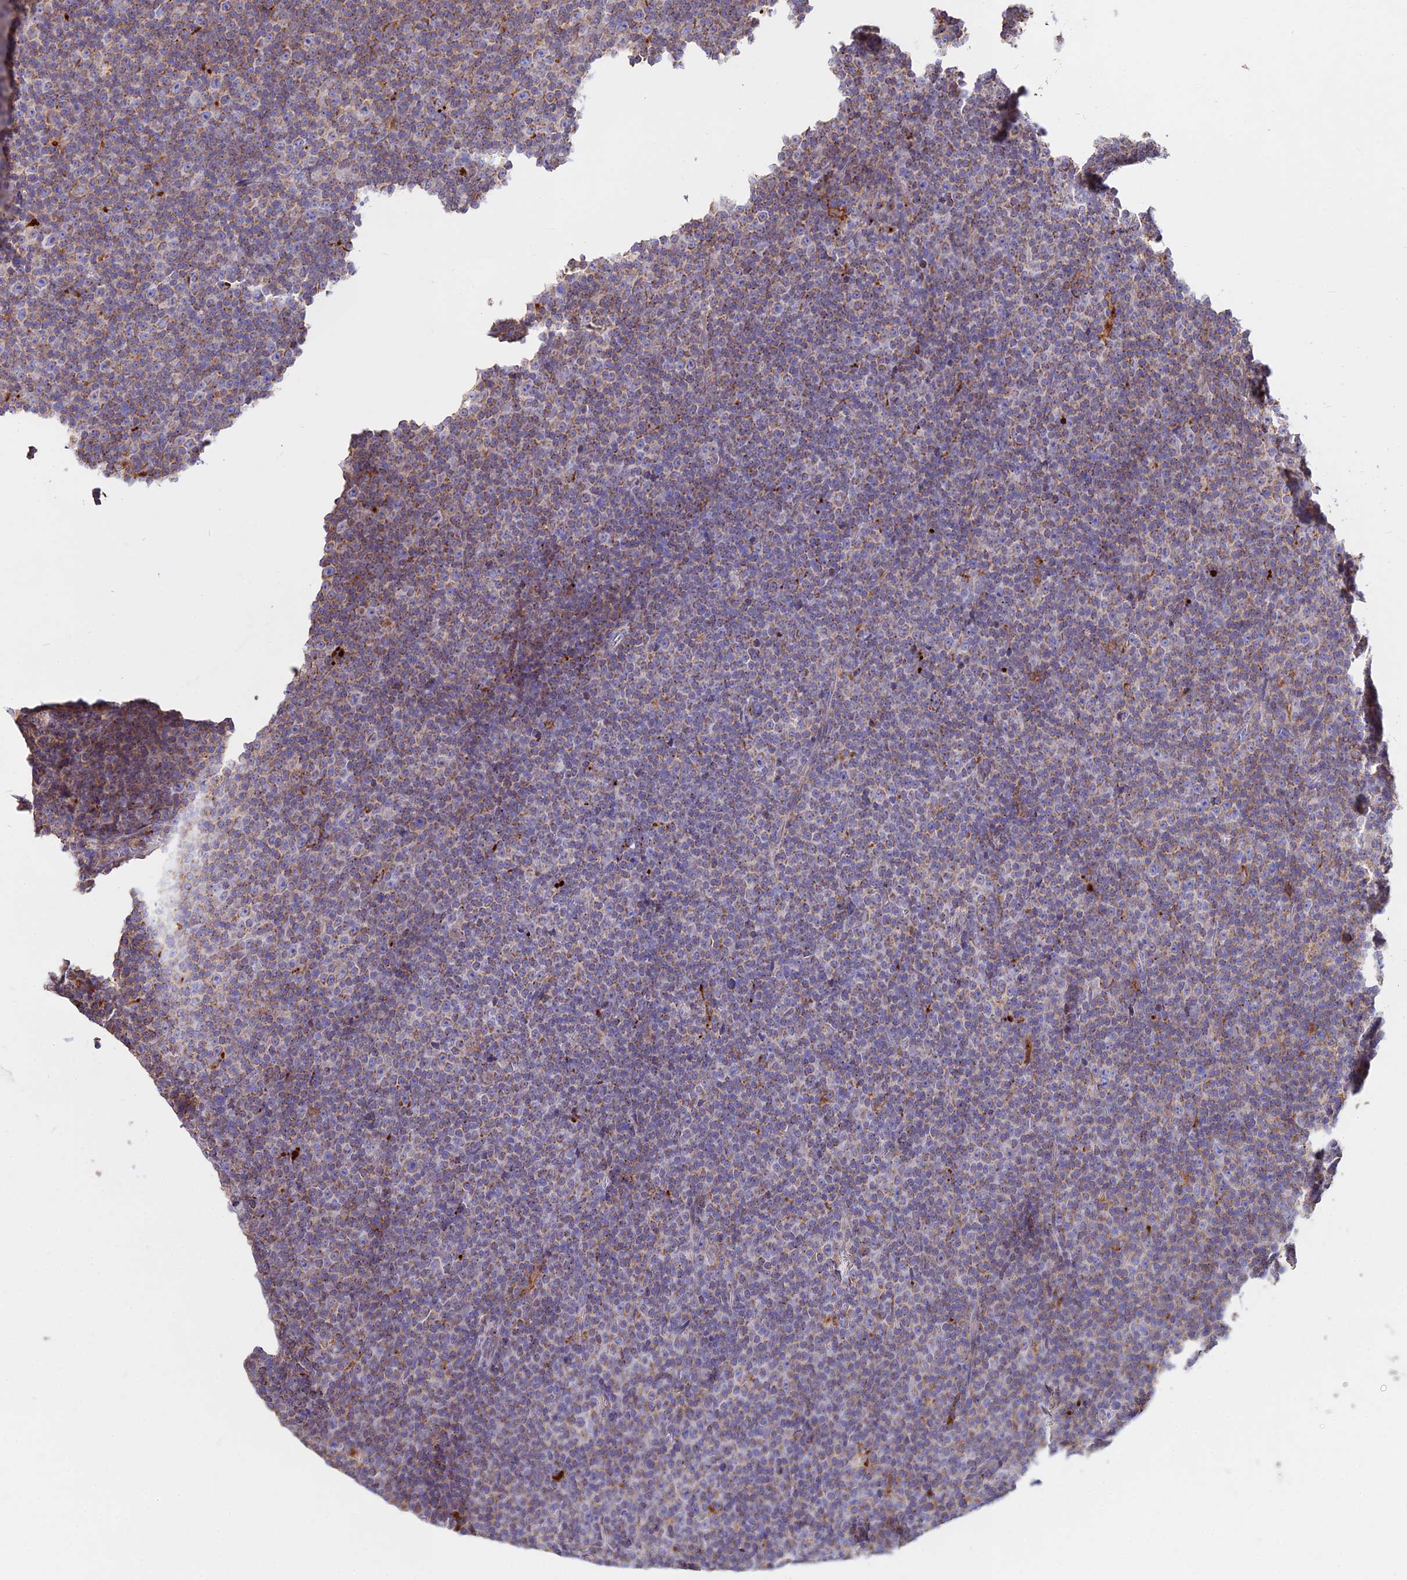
{"staining": {"intensity": "weak", "quantity": "25%-75%", "location": "cytoplasmic/membranous"}, "tissue": "lymphoma", "cell_type": "Tumor cells", "image_type": "cancer", "snomed": [{"axis": "morphology", "description": "Malignant lymphoma, non-Hodgkin's type, Low grade"}, {"axis": "topography", "description": "Lymph node"}], "caption": "Protein expression by immunohistochemistry reveals weak cytoplasmic/membranous staining in approximately 25%-75% of tumor cells in malignant lymphoma, non-Hodgkin's type (low-grade).", "gene": "PNLIPRP3", "patient": {"sex": "female", "age": 67}}